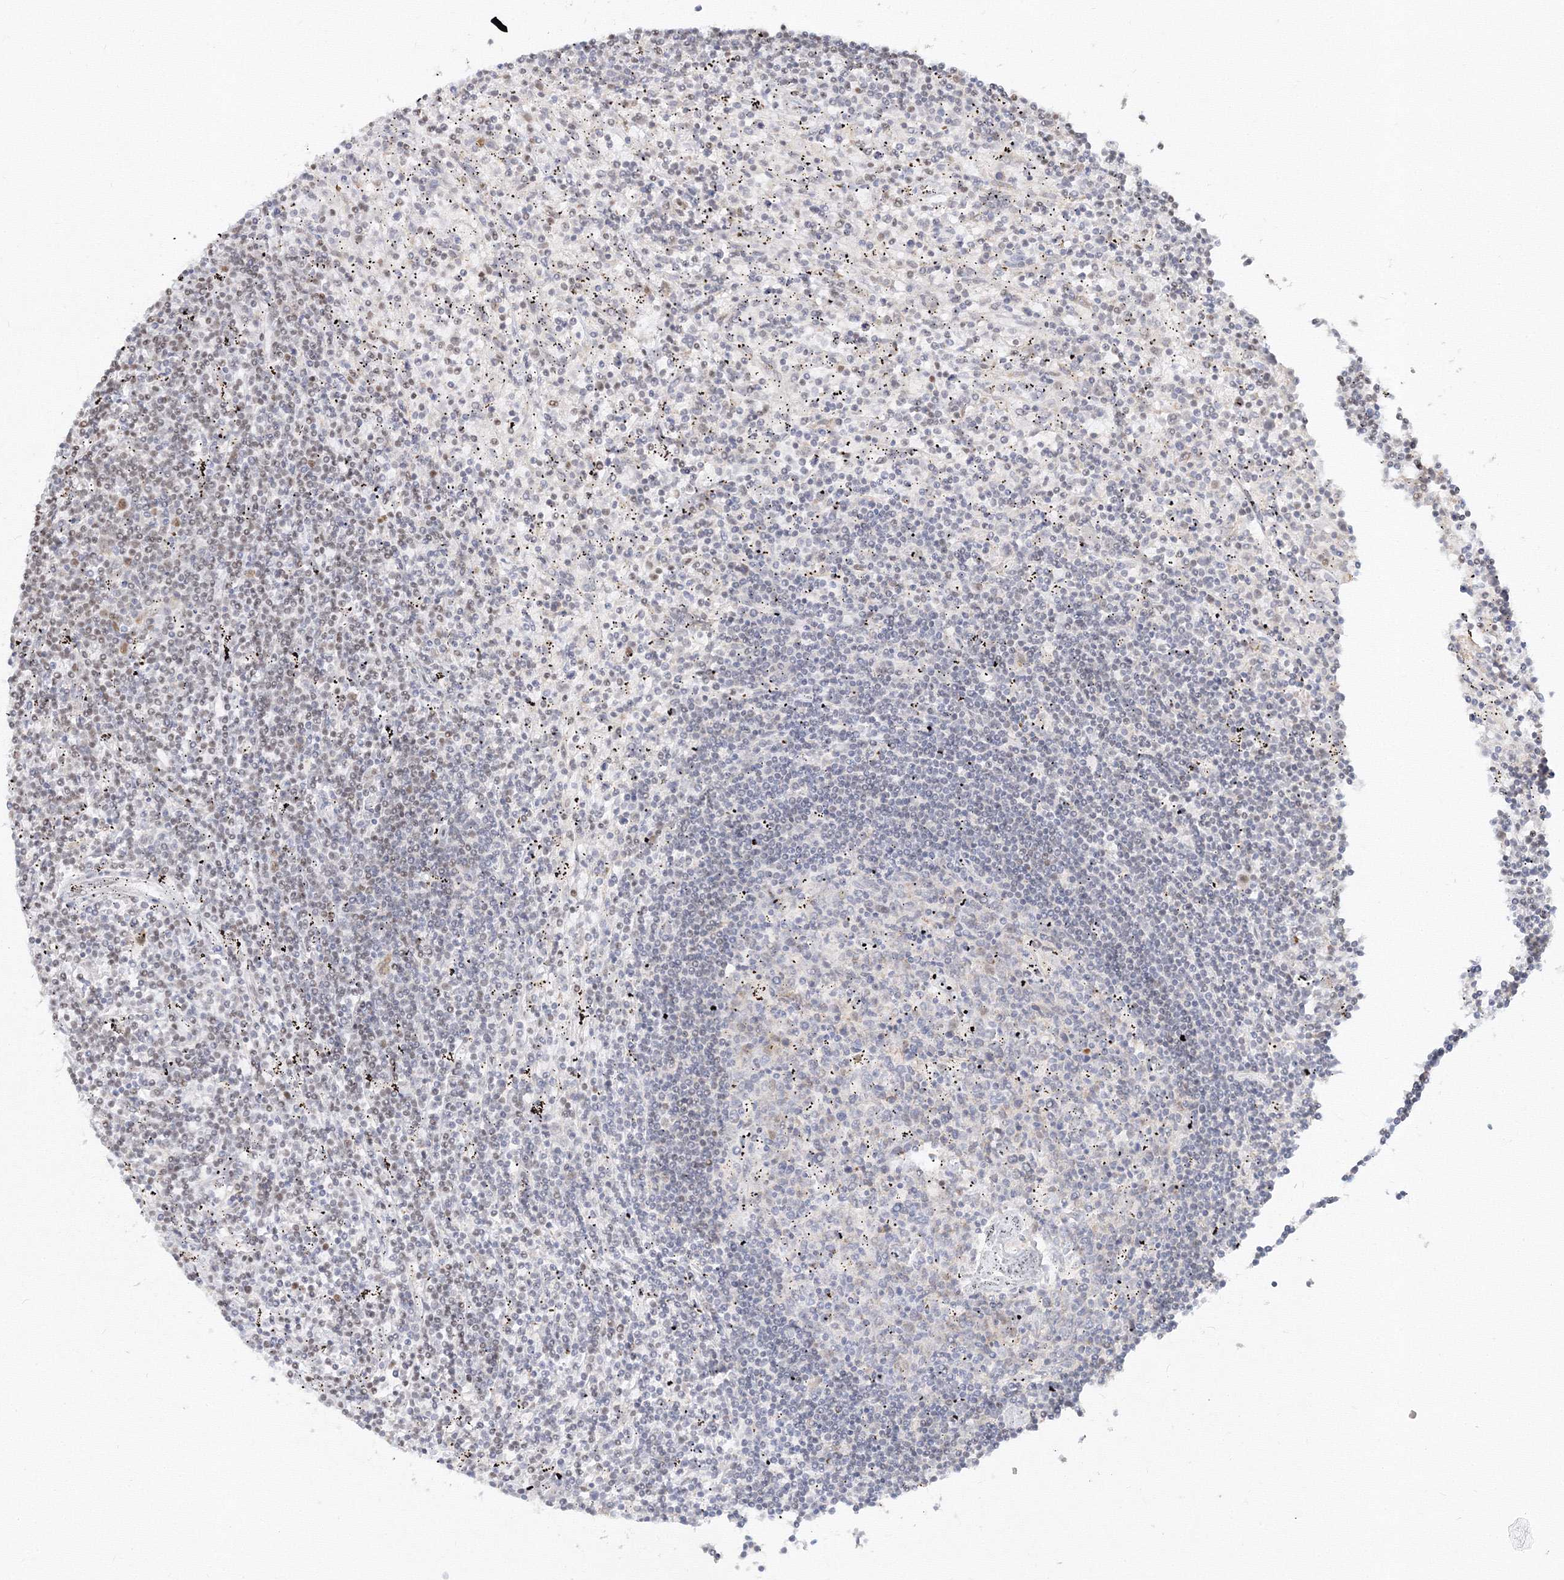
{"staining": {"intensity": "negative", "quantity": "none", "location": "none"}, "tissue": "lymphoma", "cell_type": "Tumor cells", "image_type": "cancer", "snomed": [{"axis": "morphology", "description": "Malignant lymphoma, non-Hodgkin's type, Low grade"}, {"axis": "topography", "description": "Spleen"}], "caption": "The histopathology image exhibits no significant staining in tumor cells of lymphoma. (Stains: DAB (3,3'-diaminobenzidine) IHC with hematoxylin counter stain, Microscopy: brightfield microscopy at high magnification).", "gene": "PPP4R2", "patient": {"sex": "male", "age": 76}}